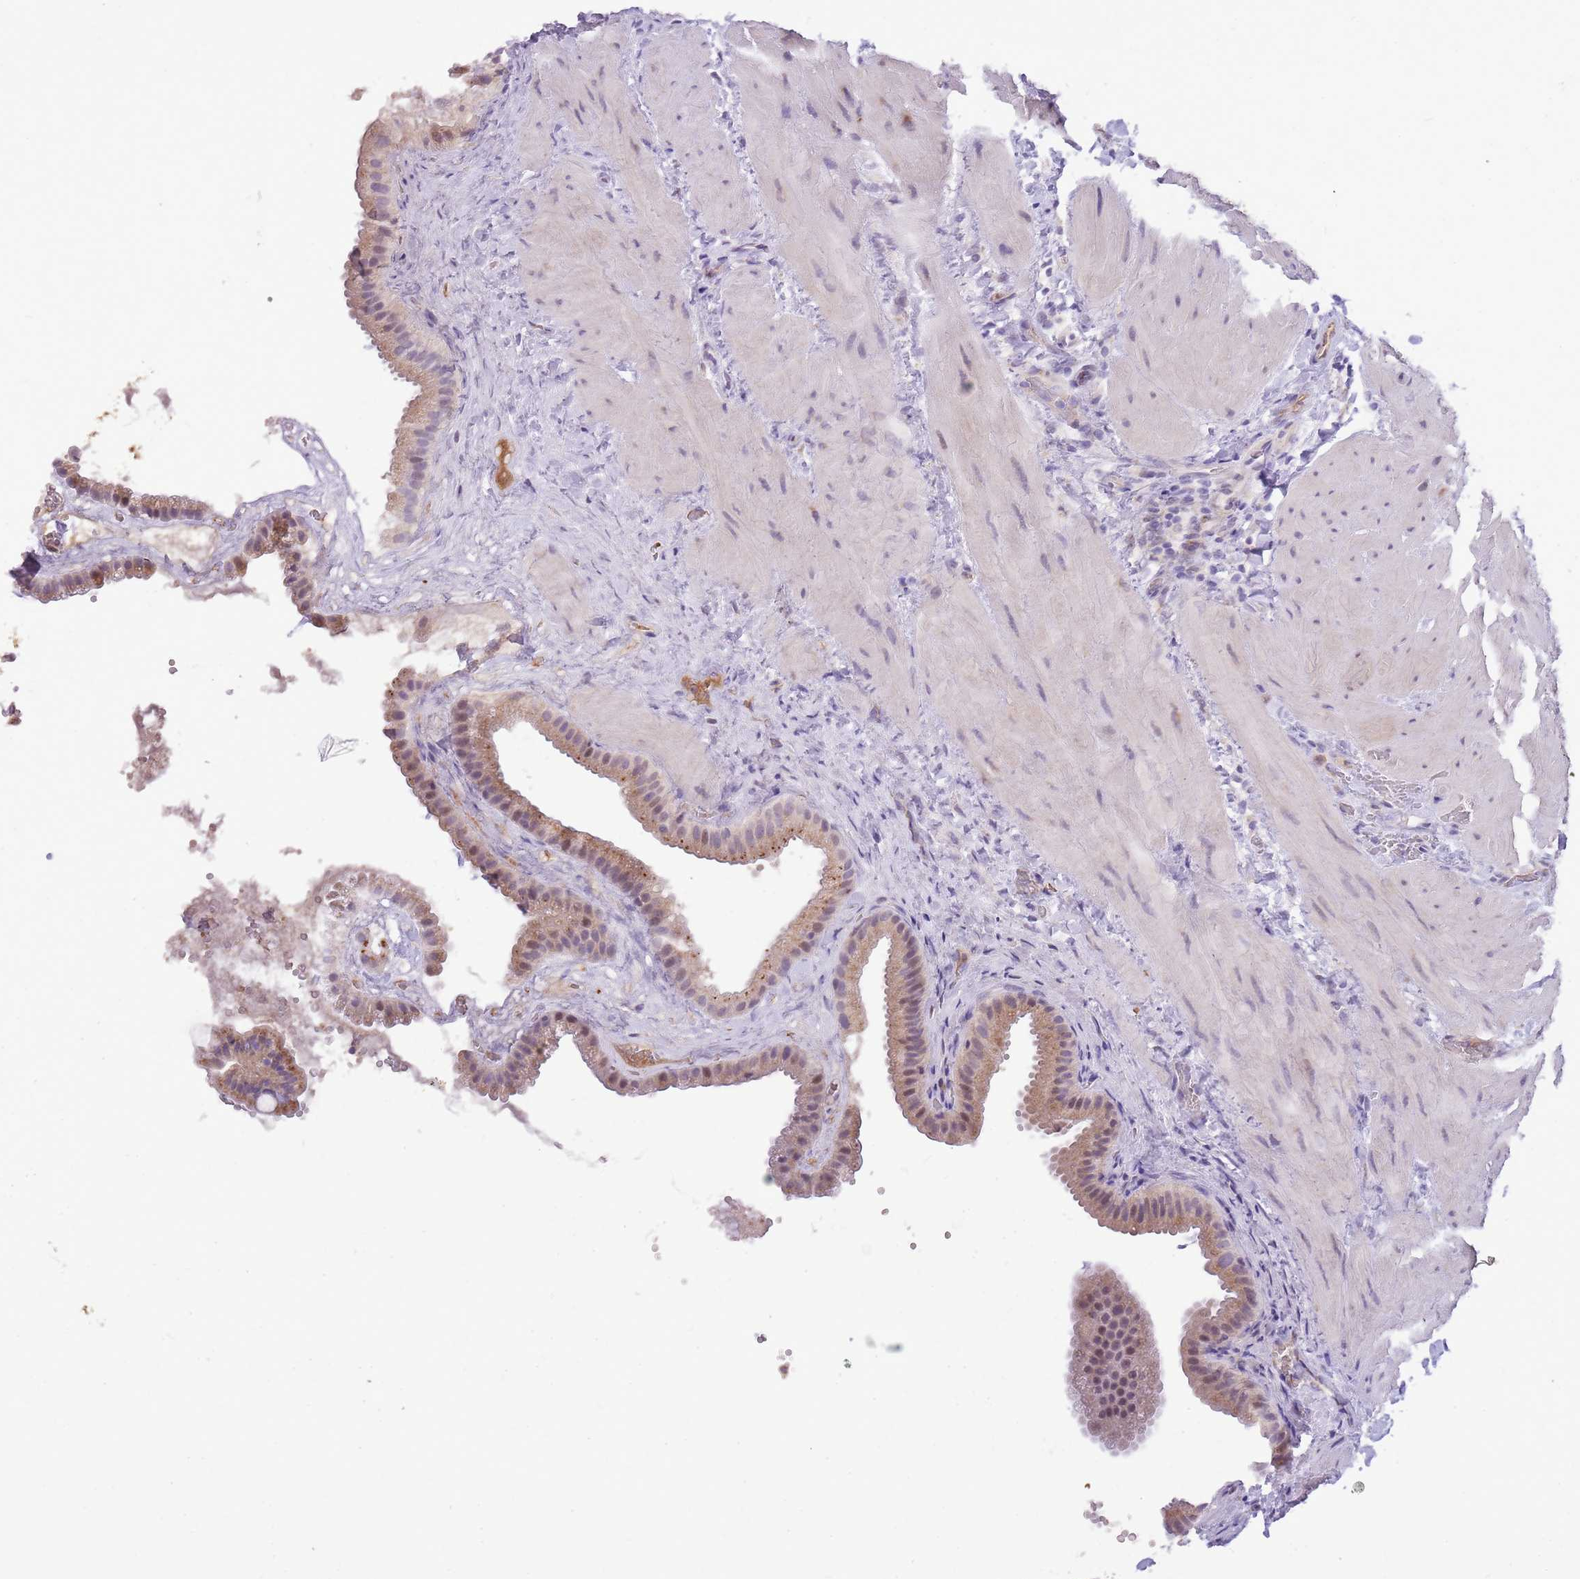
{"staining": {"intensity": "moderate", "quantity": "25%-75%", "location": "cytoplasmic/membranous,nuclear"}, "tissue": "gallbladder", "cell_type": "Glandular cells", "image_type": "normal", "snomed": [{"axis": "morphology", "description": "Normal tissue, NOS"}, {"axis": "topography", "description": "Gallbladder"}], "caption": "The histopathology image displays a brown stain indicating the presence of a protein in the cytoplasmic/membranous,nuclear of glandular cells in gallbladder. Using DAB (brown) and hematoxylin (blue) stains, captured at high magnification using brightfield microscopy.", "gene": "PCNX1", "patient": {"sex": "male", "age": 55}}